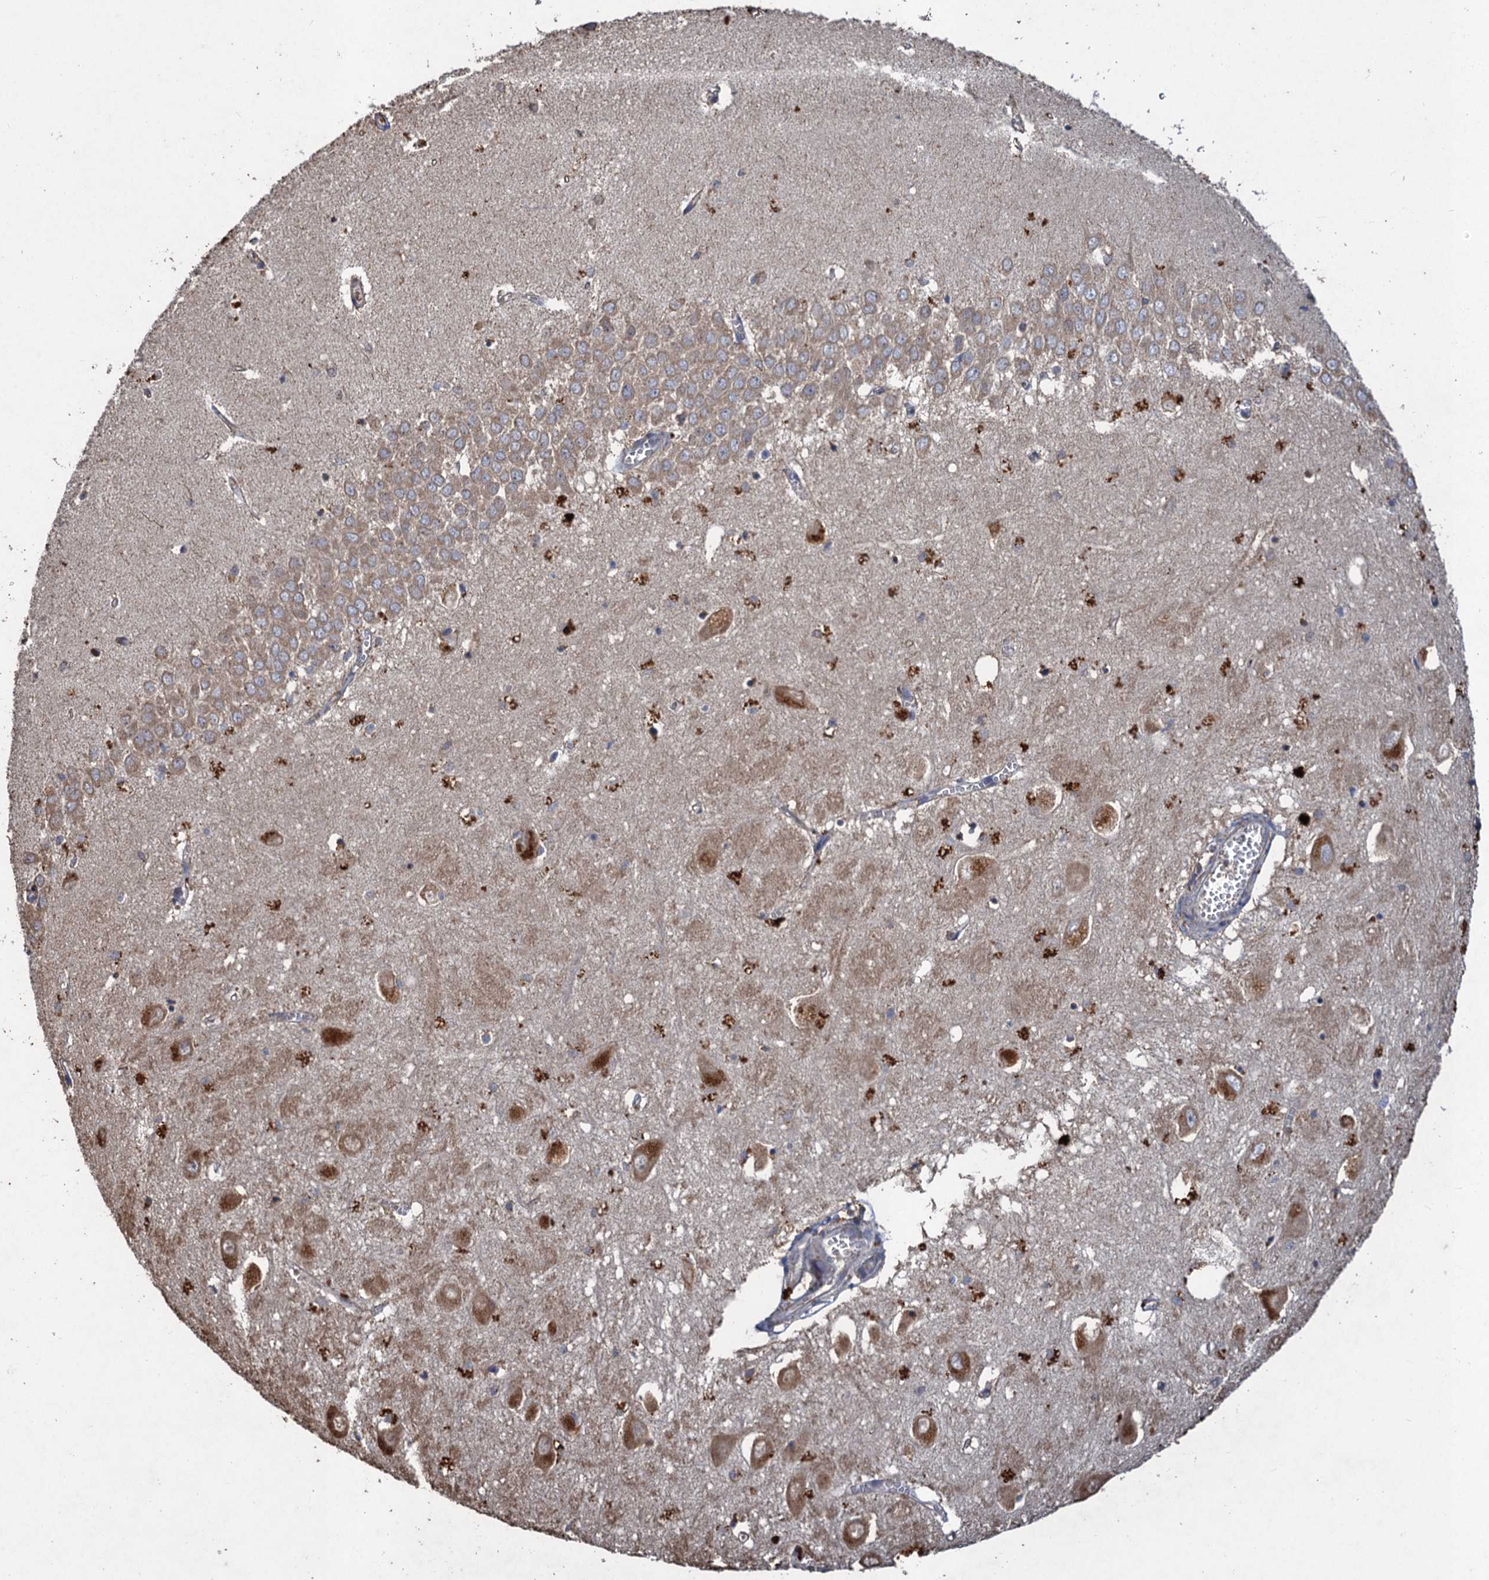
{"staining": {"intensity": "moderate", "quantity": "<25%", "location": "cytoplasmic/membranous"}, "tissue": "hippocampus", "cell_type": "Glial cells", "image_type": "normal", "snomed": [{"axis": "morphology", "description": "Normal tissue, NOS"}, {"axis": "topography", "description": "Hippocampus"}], "caption": "A brown stain labels moderate cytoplasmic/membranous expression of a protein in glial cells of benign hippocampus. Ihc stains the protein of interest in brown and the nuclei are stained blue.", "gene": "SCUBE3", "patient": {"sex": "female", "age": 64}}